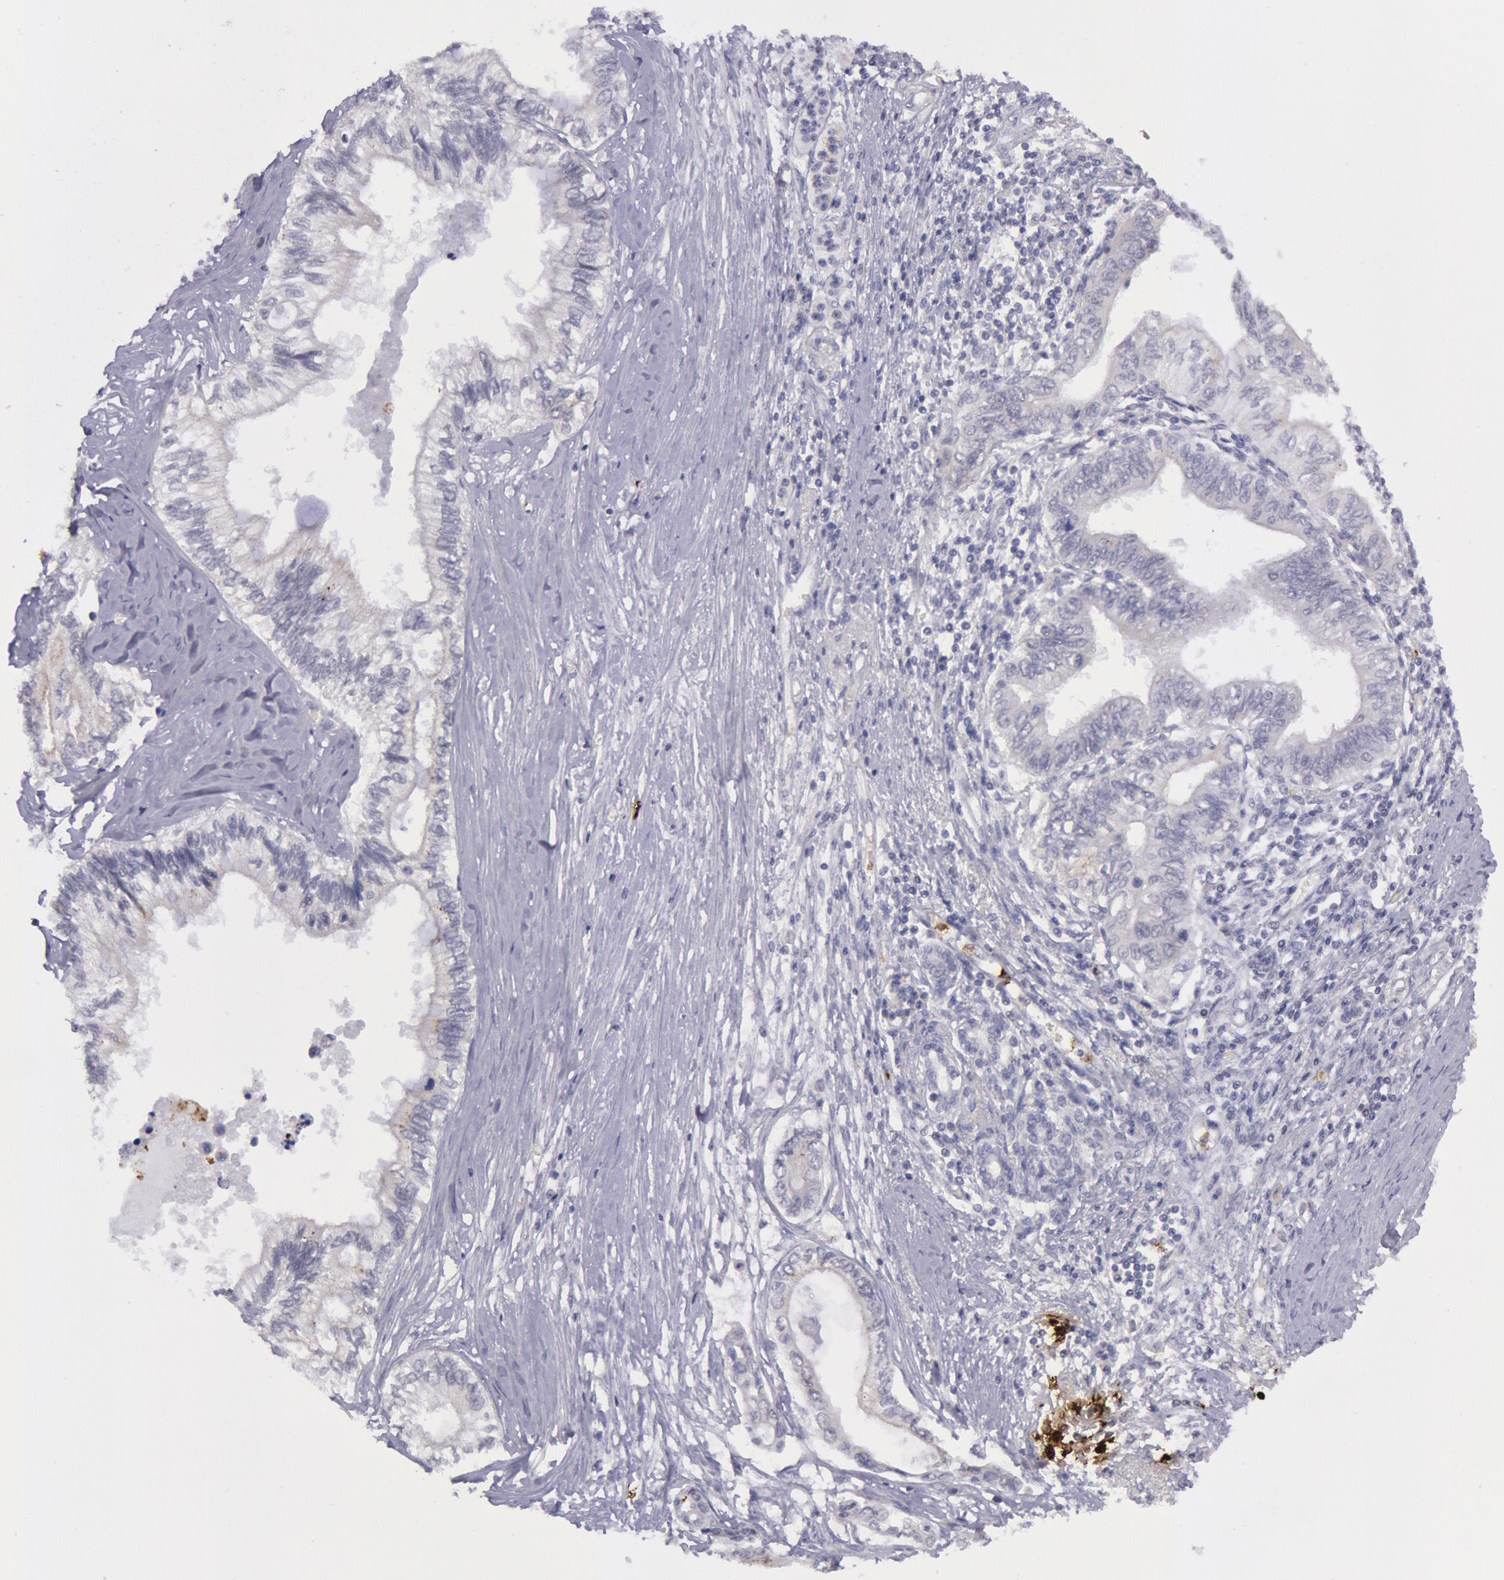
{"staining": {"intensity": "negative", "quantity": "none", "location": "none"}, "tissue": "pancreatic cancer", "cell_type": "Tumor cells", "image_type": "cancer", "snomed": [{"axis": "morphology", "description": "Adenocarcinoma, NOS"}, {"axis": "topography", "description": "Pancreas"}], "caption": "Micrograph shows no protein positivity in tumor cells of pancreatic adenocarcinoma tissue.", "gene": "KDM6A", "patient": {"sex": "female", "age": 66}}